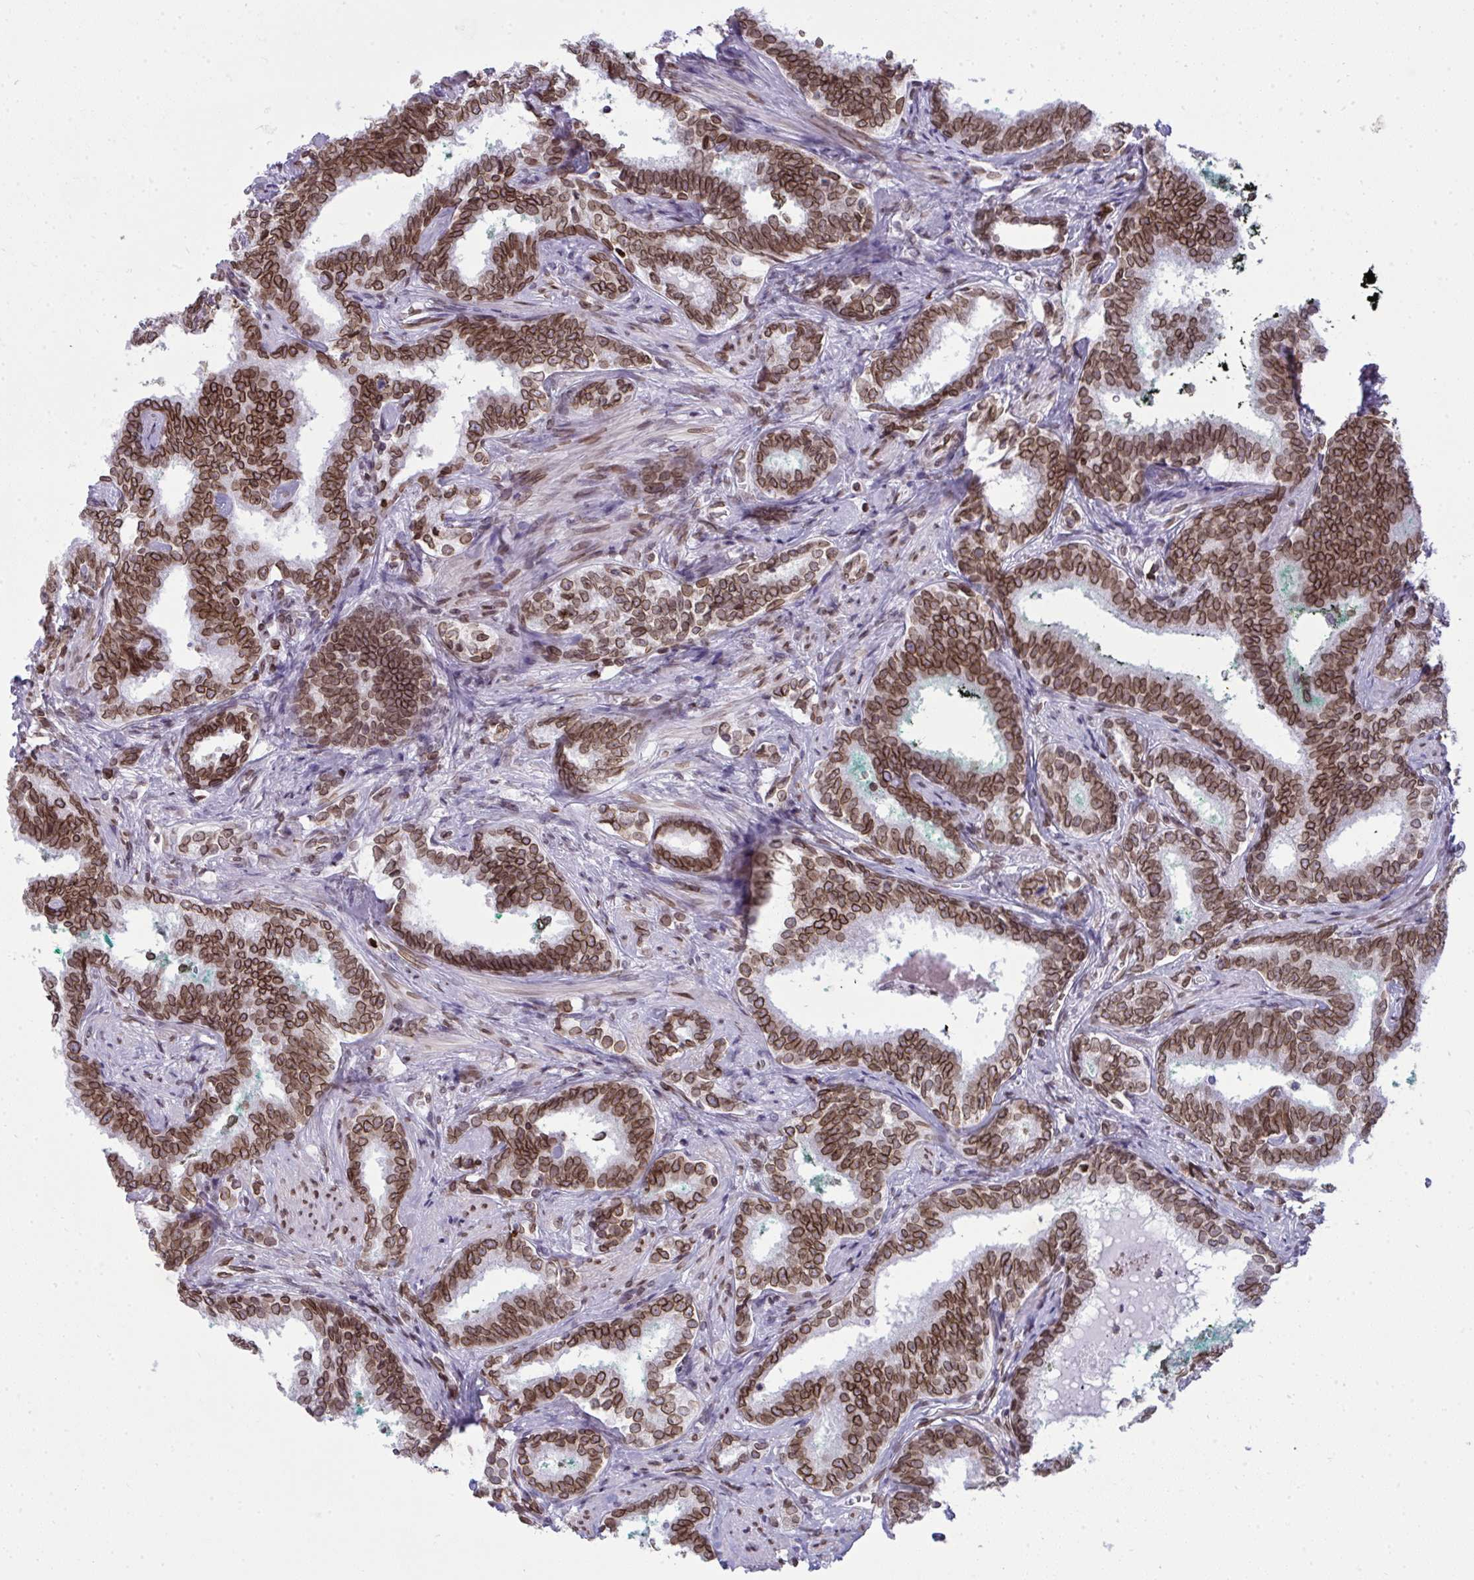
{"staining": {"intensity": "moderate", "quantity": ">75%", "location": "cytoplasmic/membranous,nuclear"}, "tissue": "prostate cancer", "cell_type": "Tumor cells", "image_type": "cancer", "snomed": [{"axis": "morphology", "description": "Adenocarcinoma, High grade"}, {"axis": "topography", "description": "Prostate"}], "caption": "This micrograph reveals immunohistochemistry (IHC) staining of human high-grade adenocarcinoma (prostate), with medium moderate cytoplasmic/membranous and nuclear staining in about >75% of tumor cells.", "gene": "LMNB2", "patient": {"sex": "male", "age": 72}}